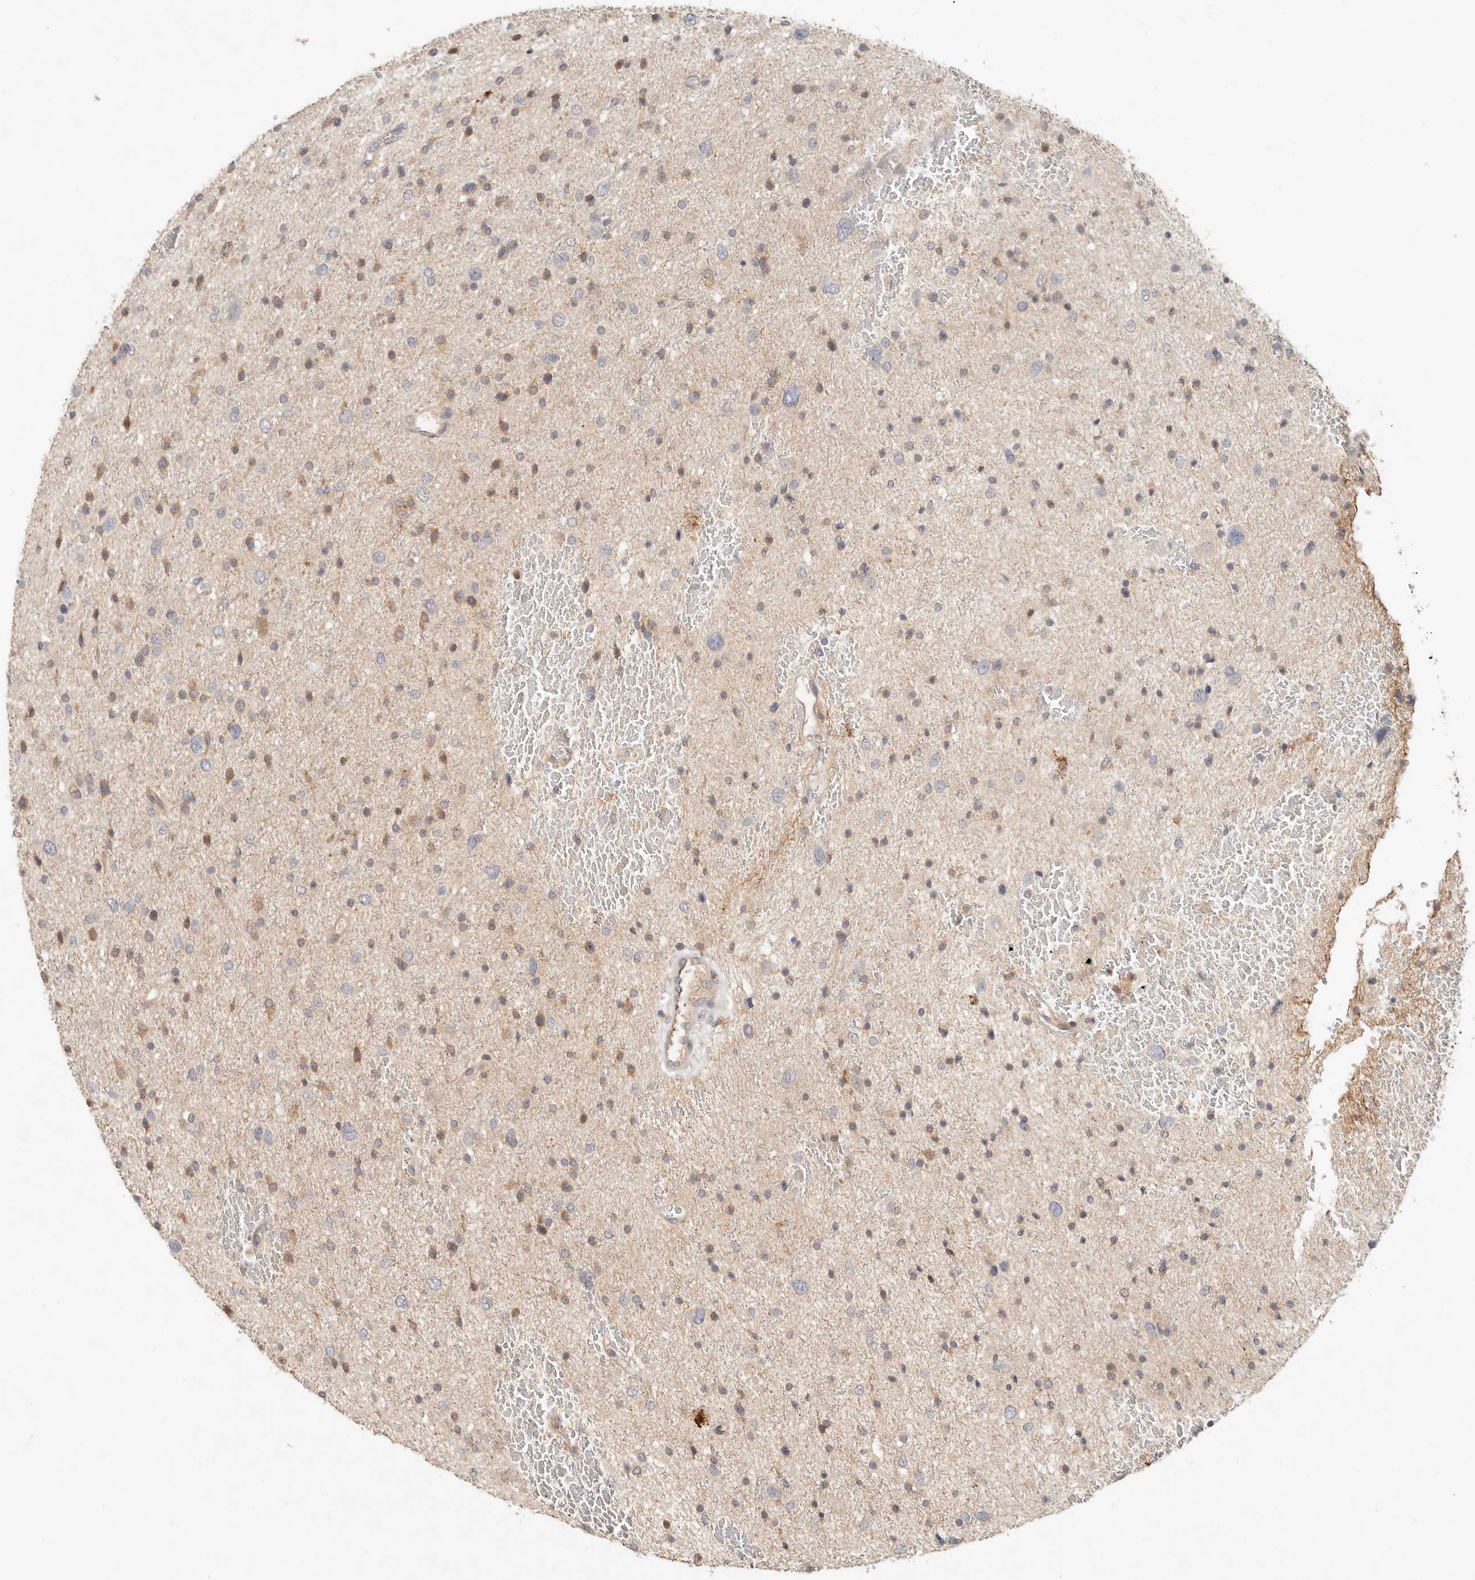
{"staining": {"intensity": "negative", "quantity": "none", "location": "none"}, "tissue": "glioma", "cell_type": "Tumor cells", "image_type": "cancer", "snomed": [{"axis": "morphology", "description": "Glioma, malignant, Low grade"}, {"axis": "topography", "description": "Brain"}], "caption": "Tumor cells are negative for brown protein staining in glioma.", "gene": "ARHGEF10L", "patient": {"sex": "female", "age": 37}}